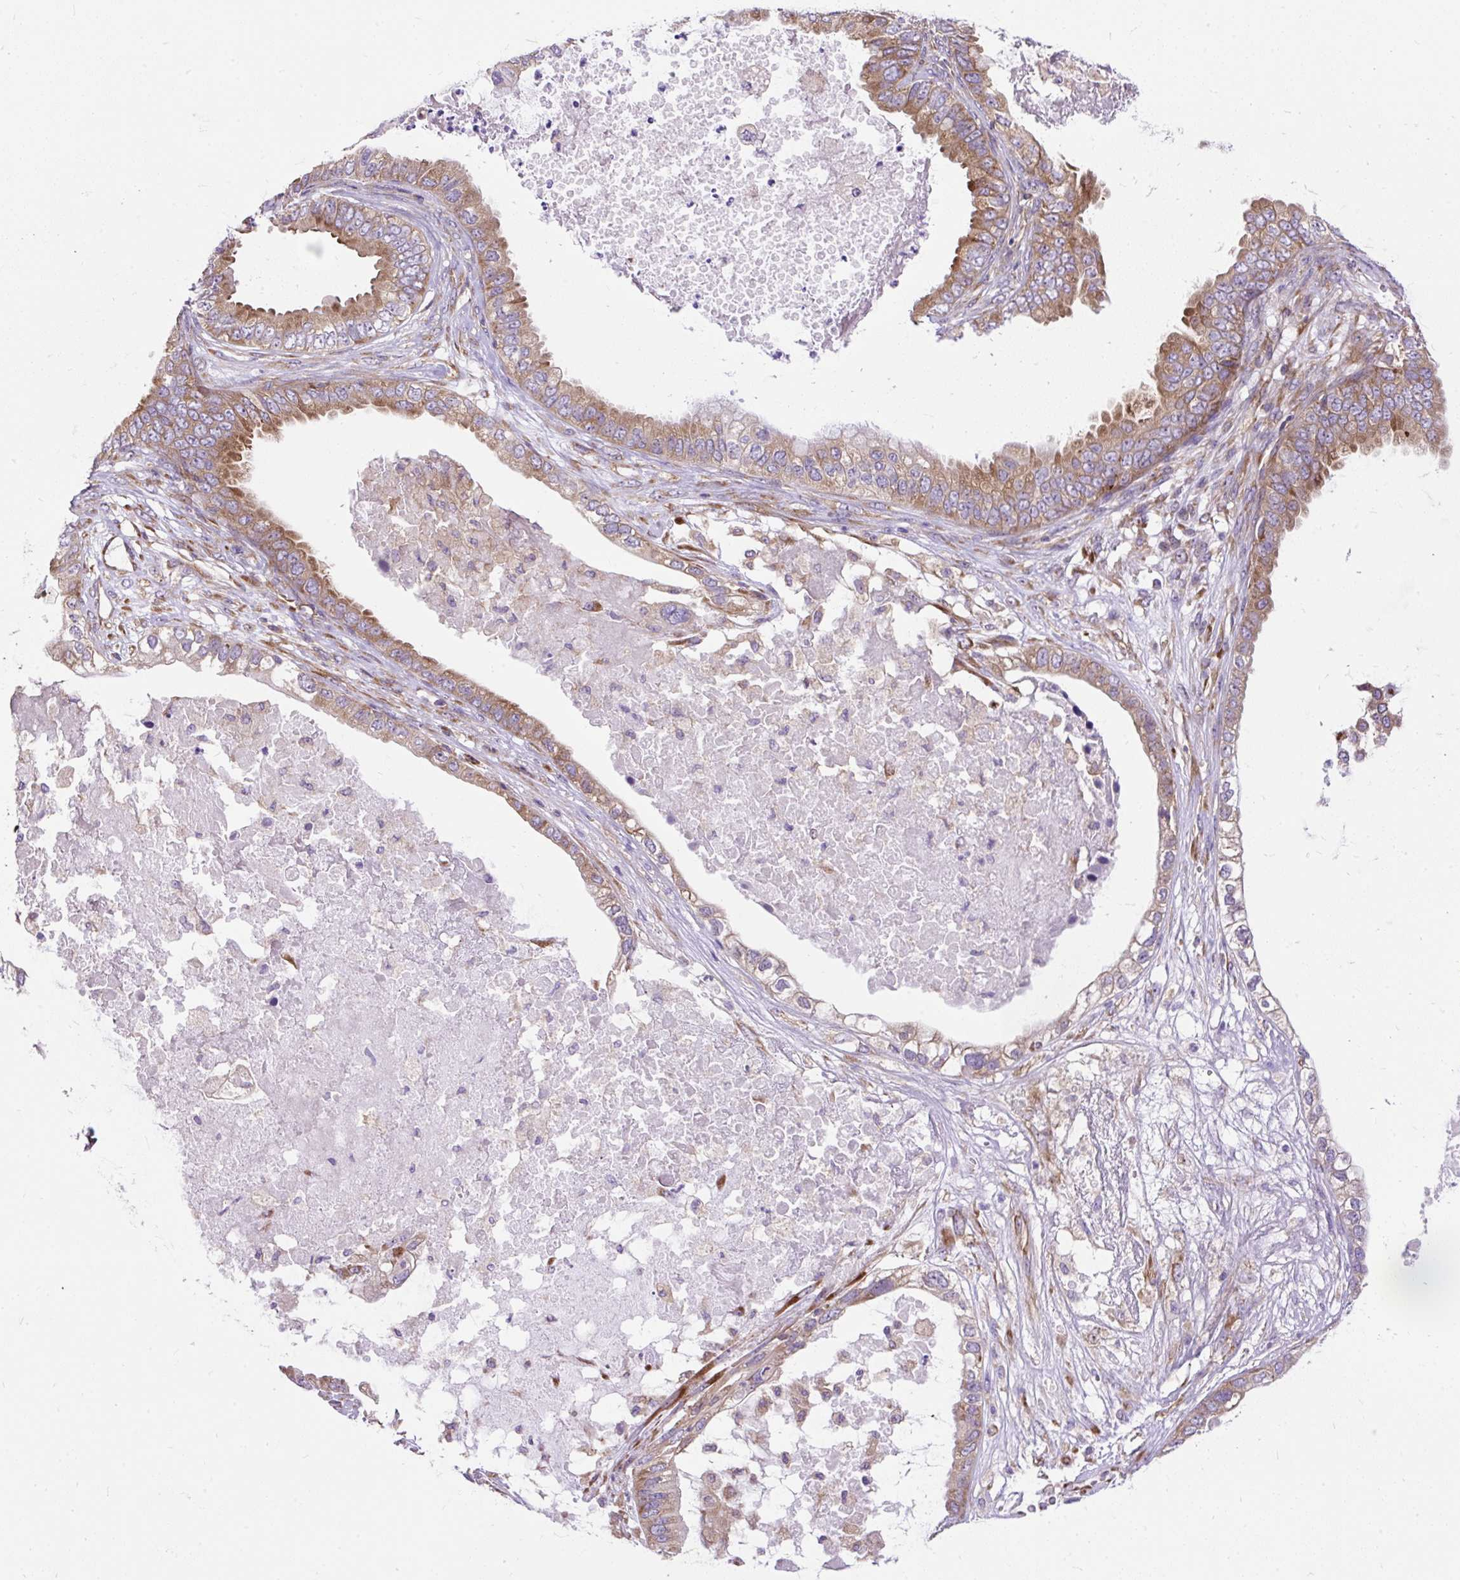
{"staining": {"intensity": "moderate", "quantity": ">75%", "location": "cytoplasmic/membranous"}, "tissue": "ovarian cancer", "cell_type": "Tumor cells", "image_type": "cancer", "snomed": [{"axis": "morphology", "description": "Cystadenocarcinoma, mucinous, NOS"}, {"axis": "topography", "description": "Ovary"}], "caption": "Immunohistochemistry of human ovarian cancer (mucinous cystadenocarcinoma) demonstrates medium levels of moderate cytoplasmic/membranous staining in approximately >75% of tumor cells.", "gene": "RPS5", "patient": {"sex": "female", "age": 80}}